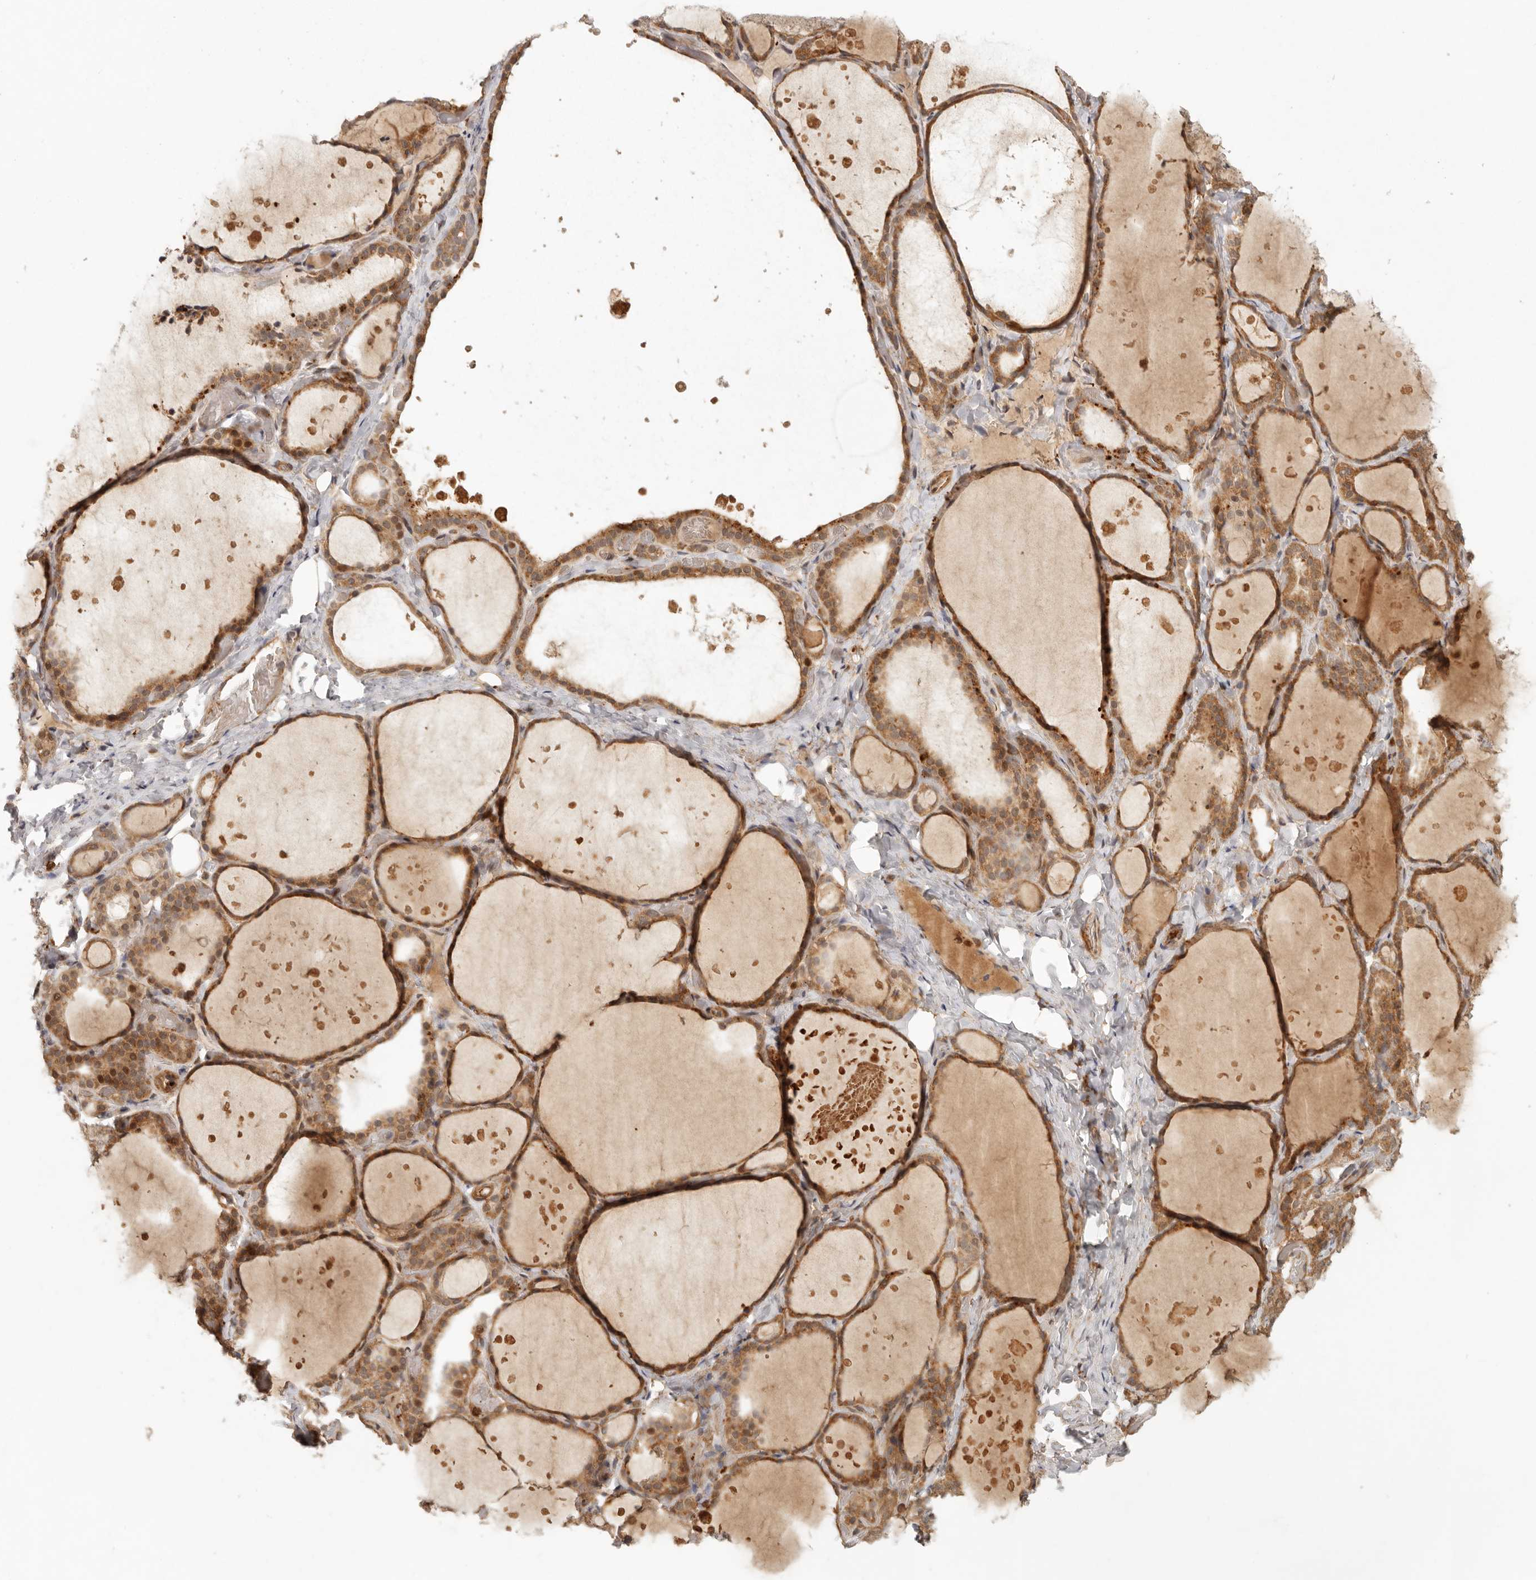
{"staining": {"intensity": "moderate", "quantity": ">75%", "location": "cytoplasmic/membranous,nuclear"}, "tissue": "thyroid gland", "cell_type": "Glandular cells", "image_type": "normal", "snomed": [{"axis": "morphology", "description": "Normal tissue, NOS"}, {"axis": "topography", "description": "Thyroid gland"}], "caption": "Human thyroid gland stained with a brown dye shows moderate cytoplasmic/membranous,nuclear positive staining in approximately >75% of glandular cells.", "gene": "AHDC1", "patient": {"sex": "female", "age": 44}}